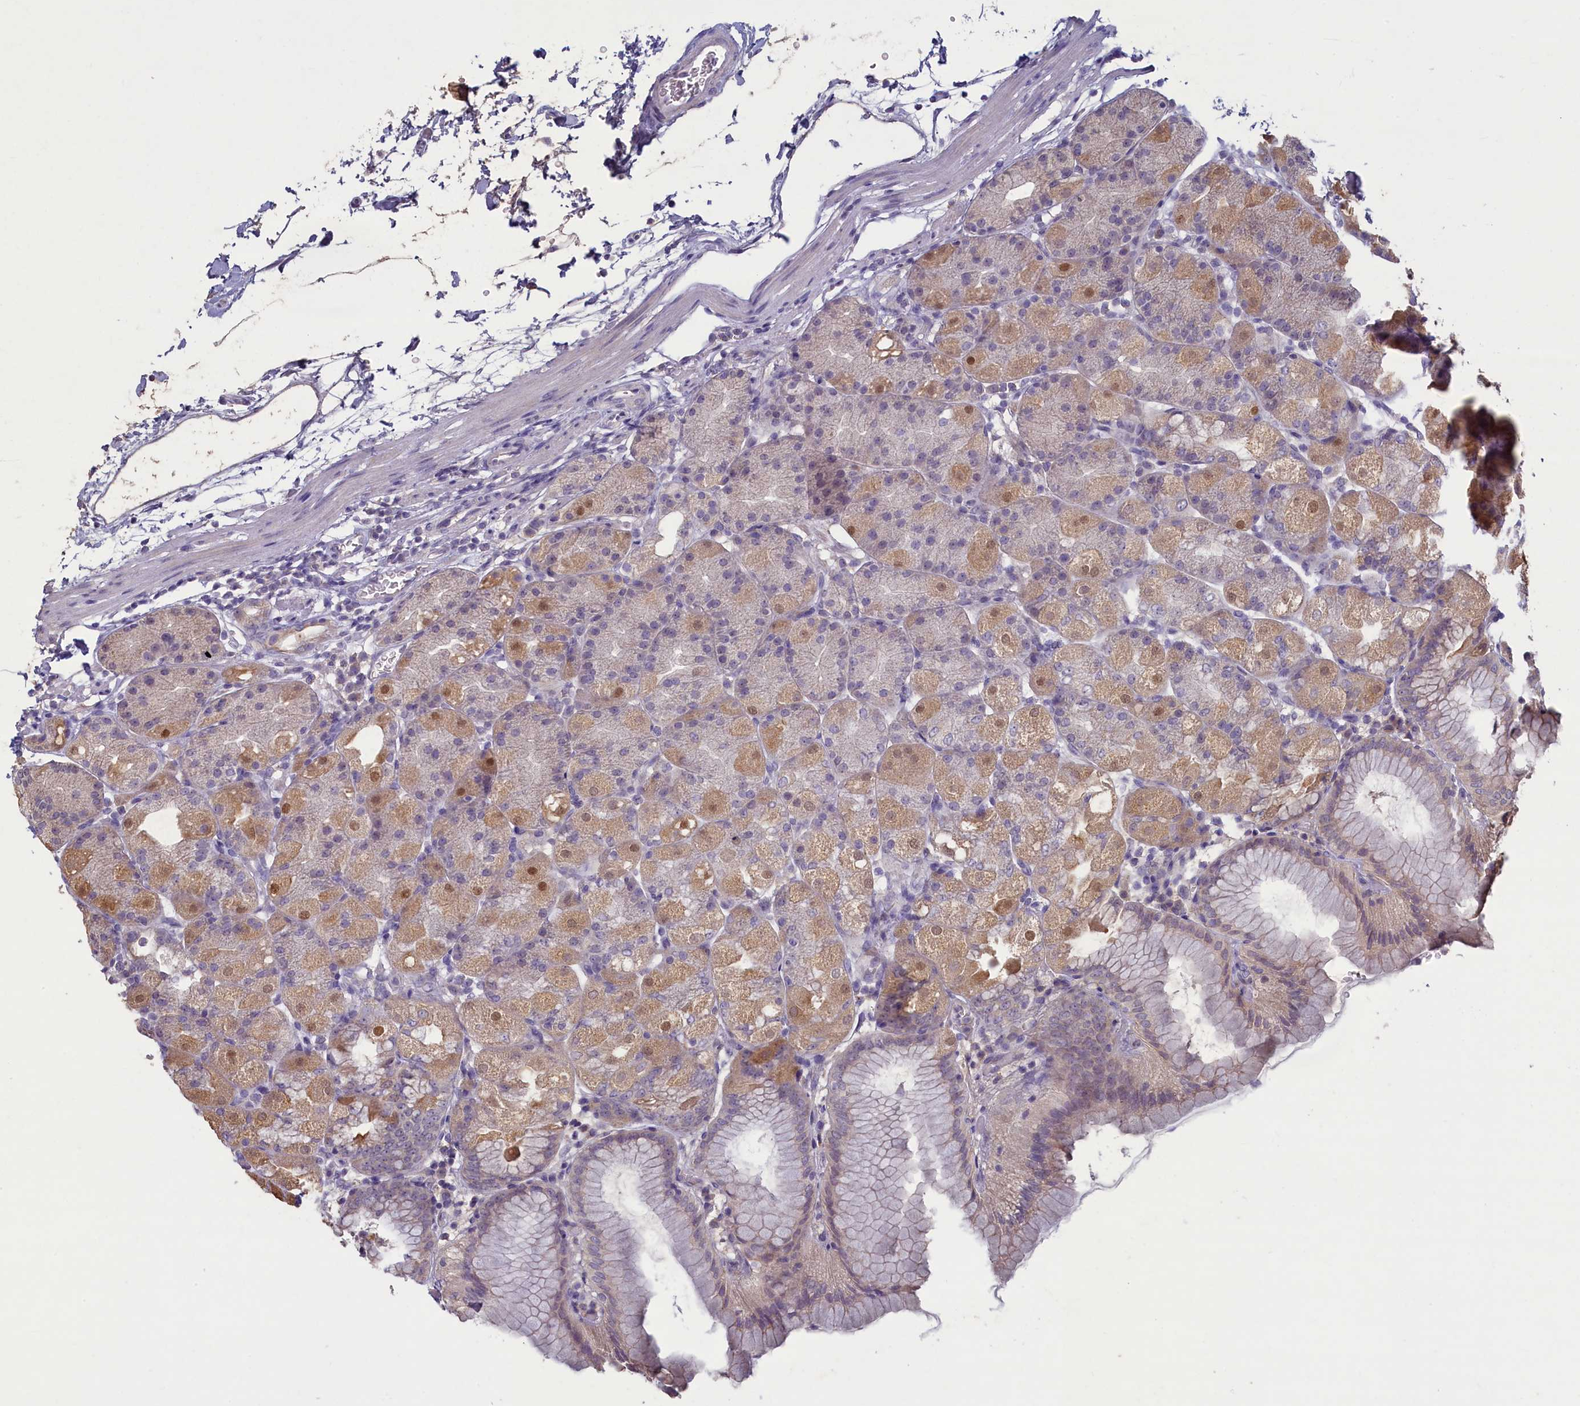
{"staining": {"intensity": "moderate", "quantity": "<25%", "location": "cytoplasmic/membranous,nuclear"}, "tissue": "stomach", "cell_type": "Glandular cells", "image_type": "normal", "snomed": [{"axis": "morphology", "description": "Normal tissue, NOS"}, {"axis": "topography", "description": "Stomach, upper"}, {"axis": "topography", "description": "Stomach, lower"}], "caption": "Moderate cytoplasmic/membranous,nuclear expression is identified in about <25% of glandular cells in benign stomach.", "gene": "ATF7IP2", "patient": {"sex": "male", "age": 62}}